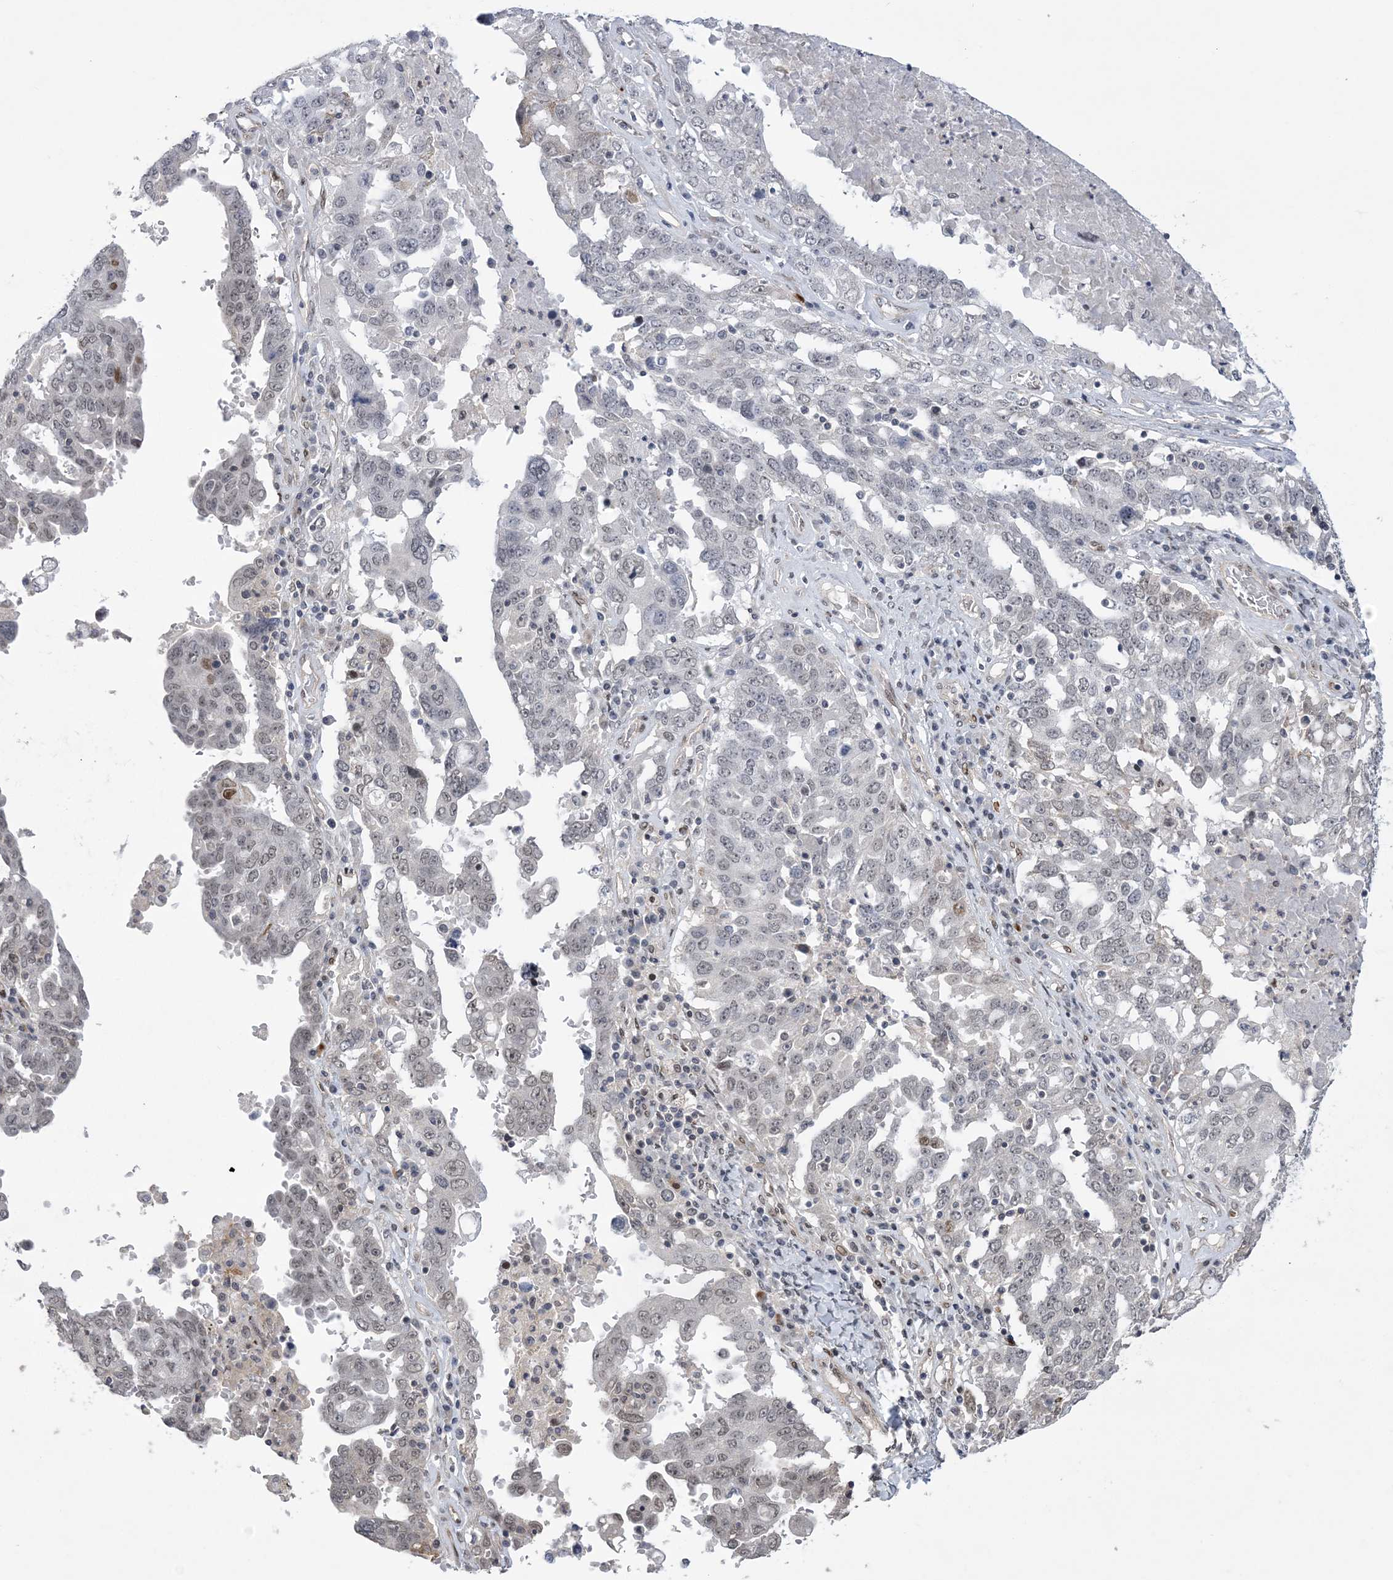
{"staining": {"intensity": "weak", "quantity": "<25%", "location": "nuclear"}, "tissue": "ovarian cancer", "cell_type": "Tumor cells", "image_type": "cancer", "snomed": [{"axis": "morphology", "description": "Carcinoma, endometroid"}, {"axis": "topography", "description": "Ovary"}], "caption": "Micrograph shows no significant protein positivity in tumor cells of endometroid carcinoma (ovarian).", "gene": "HOMEZ", "patient": {"sex": "female", "age": 62}}